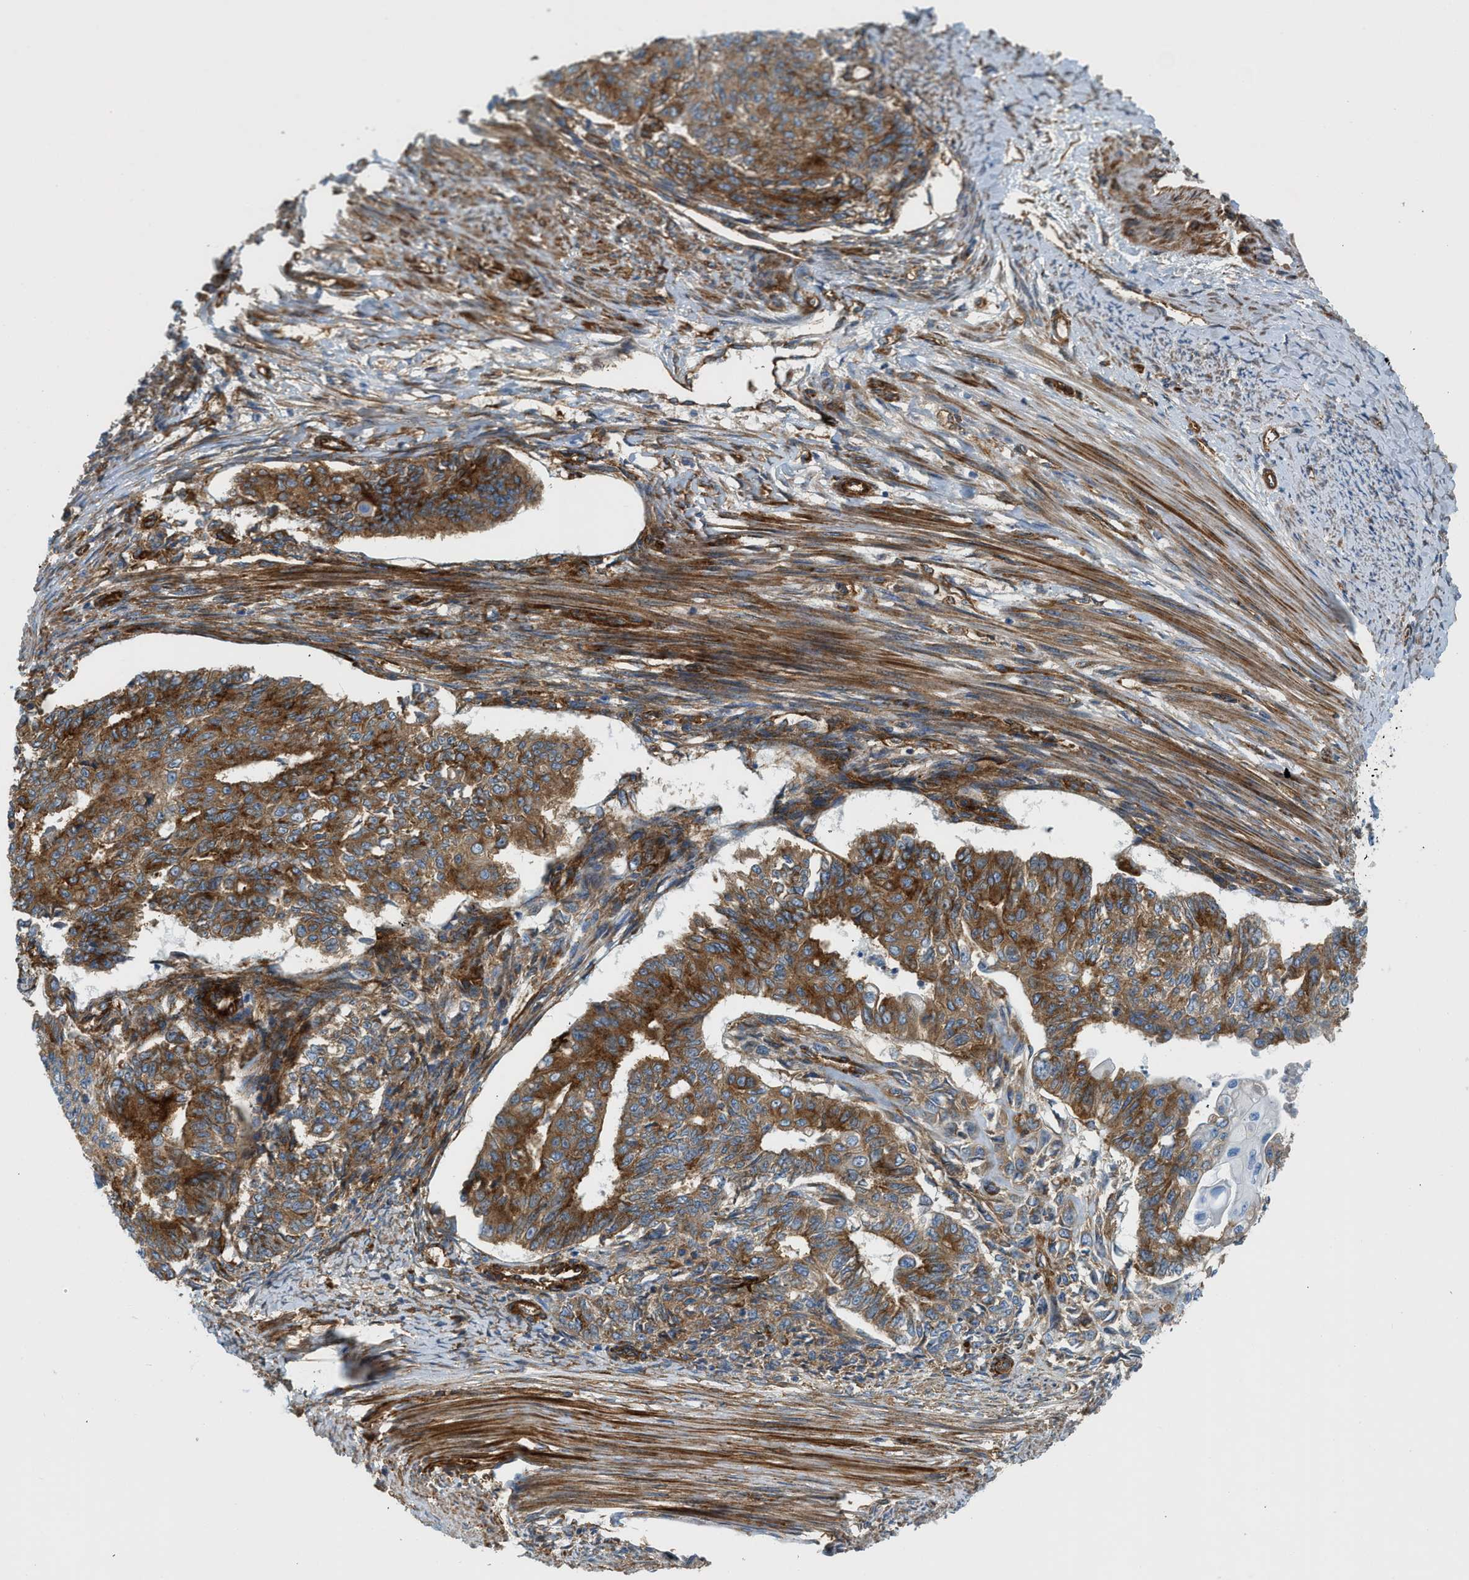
{"staining": {"intensity": "moderate", "quantity": ">75%", "location": "cytoplasmic/membranous"}, "tissue": "endometrial cancer", "cell_type": "Tumor cells", "image_type": "cancer", "snomed": [{"axis": "morphology", "description": "Adenocarcinoma, NOS"}, {"axis": "topography", "description": "Endometrium"}], "caption": "Moderate cytoplasmic/membranous expression for a protein is seen in approximately >75% of tumor cells of adenocarcinoma (endometrial) using IHC.", "gene": "HIP1", "patient": {"sex": "female", "age": 32}}